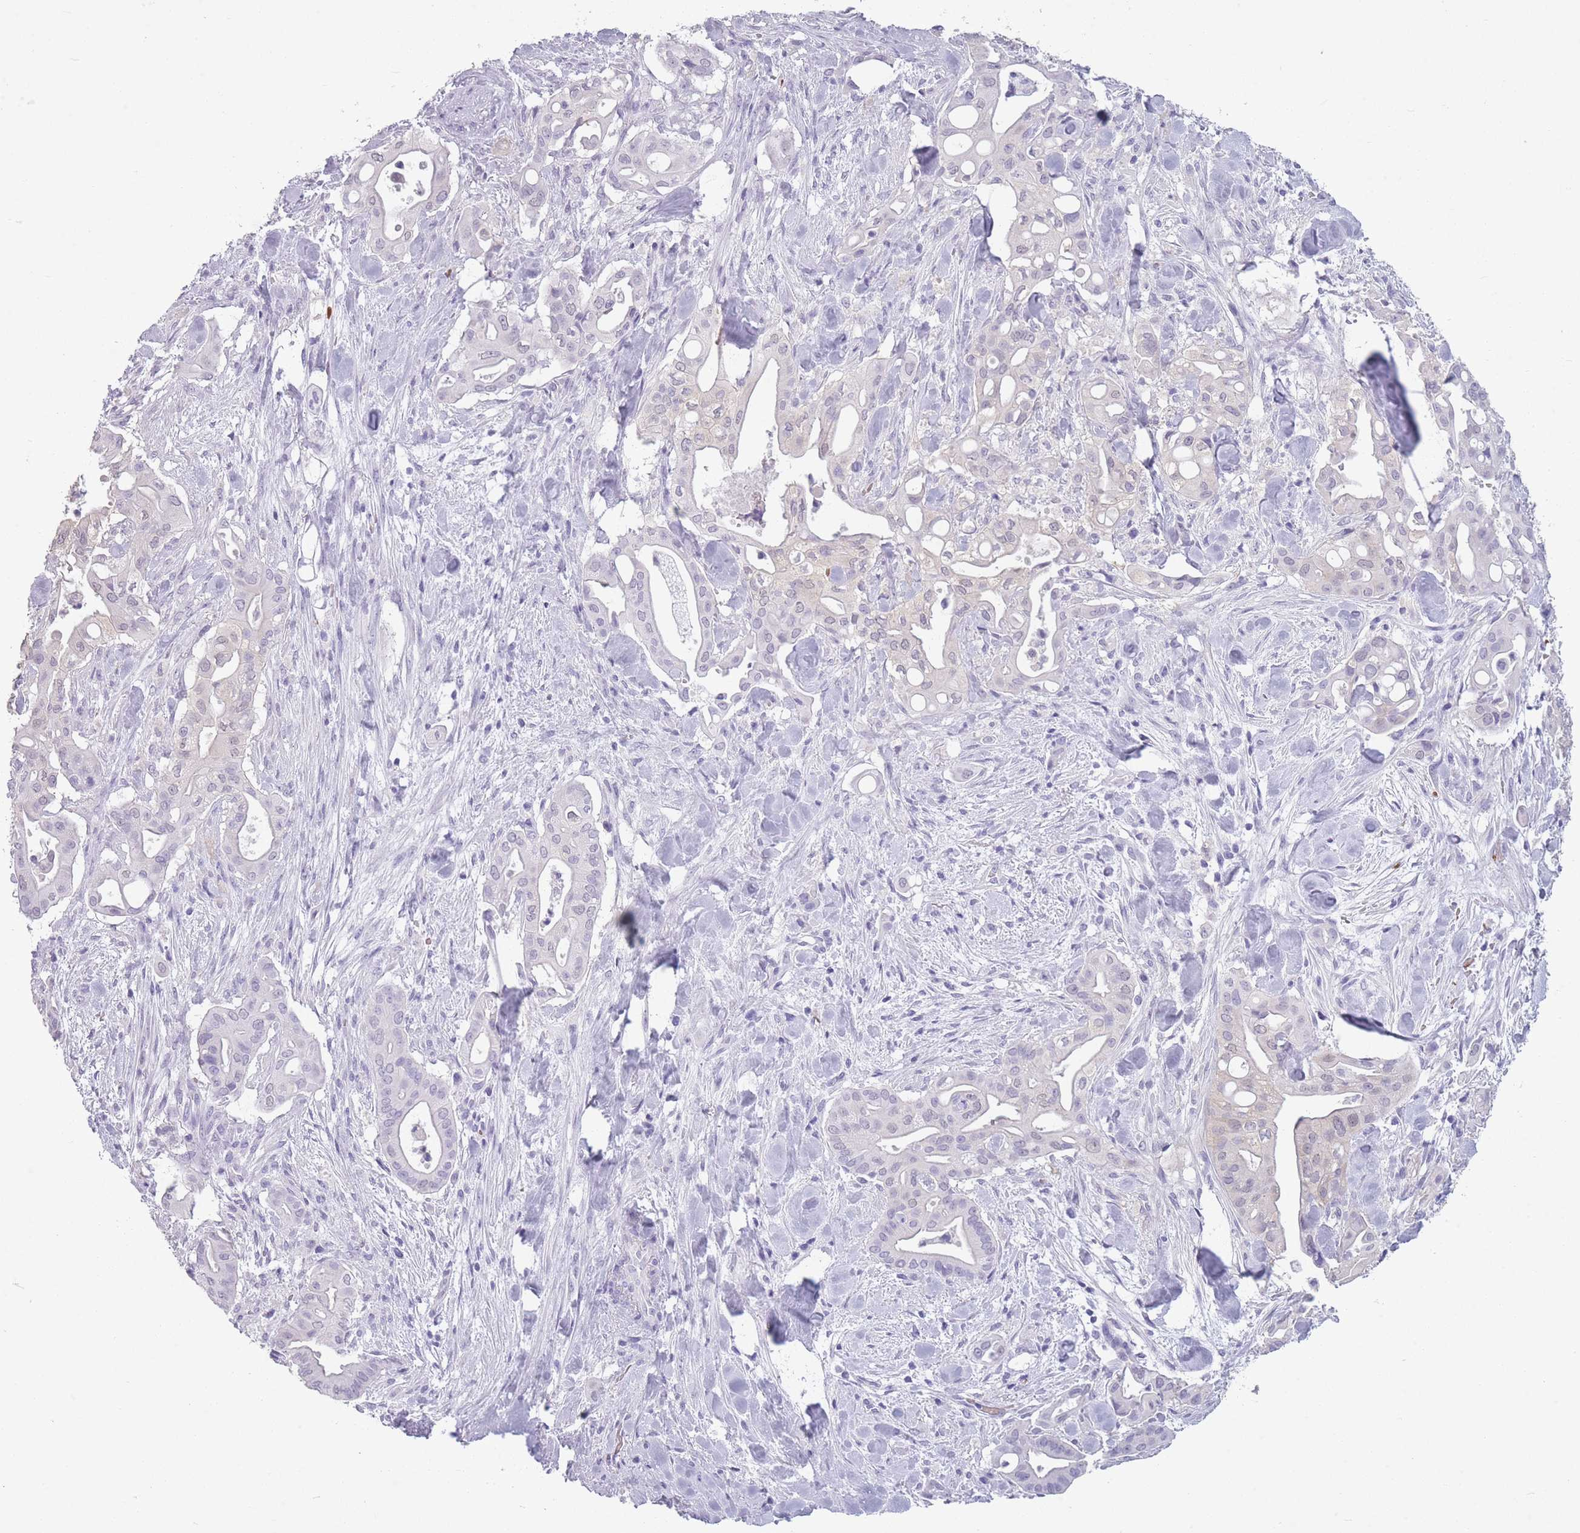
{"staining": {"intensity": "negative", "quantity": "none", "location": "none"}, "tissue": "liver cancer", "cell_type": "Tumor cells", "image_type": "cancer", "snomed": [{"axis": "morphology", "description": "Cholangiocarcinoma"}, {"axis": "topography", "description": "Liver"}], "caption": "The image displays no significant expression in tumor cells of liver cancer.", "gene": "OR7C1", "patient": {"sex": "female", "age": 68}}